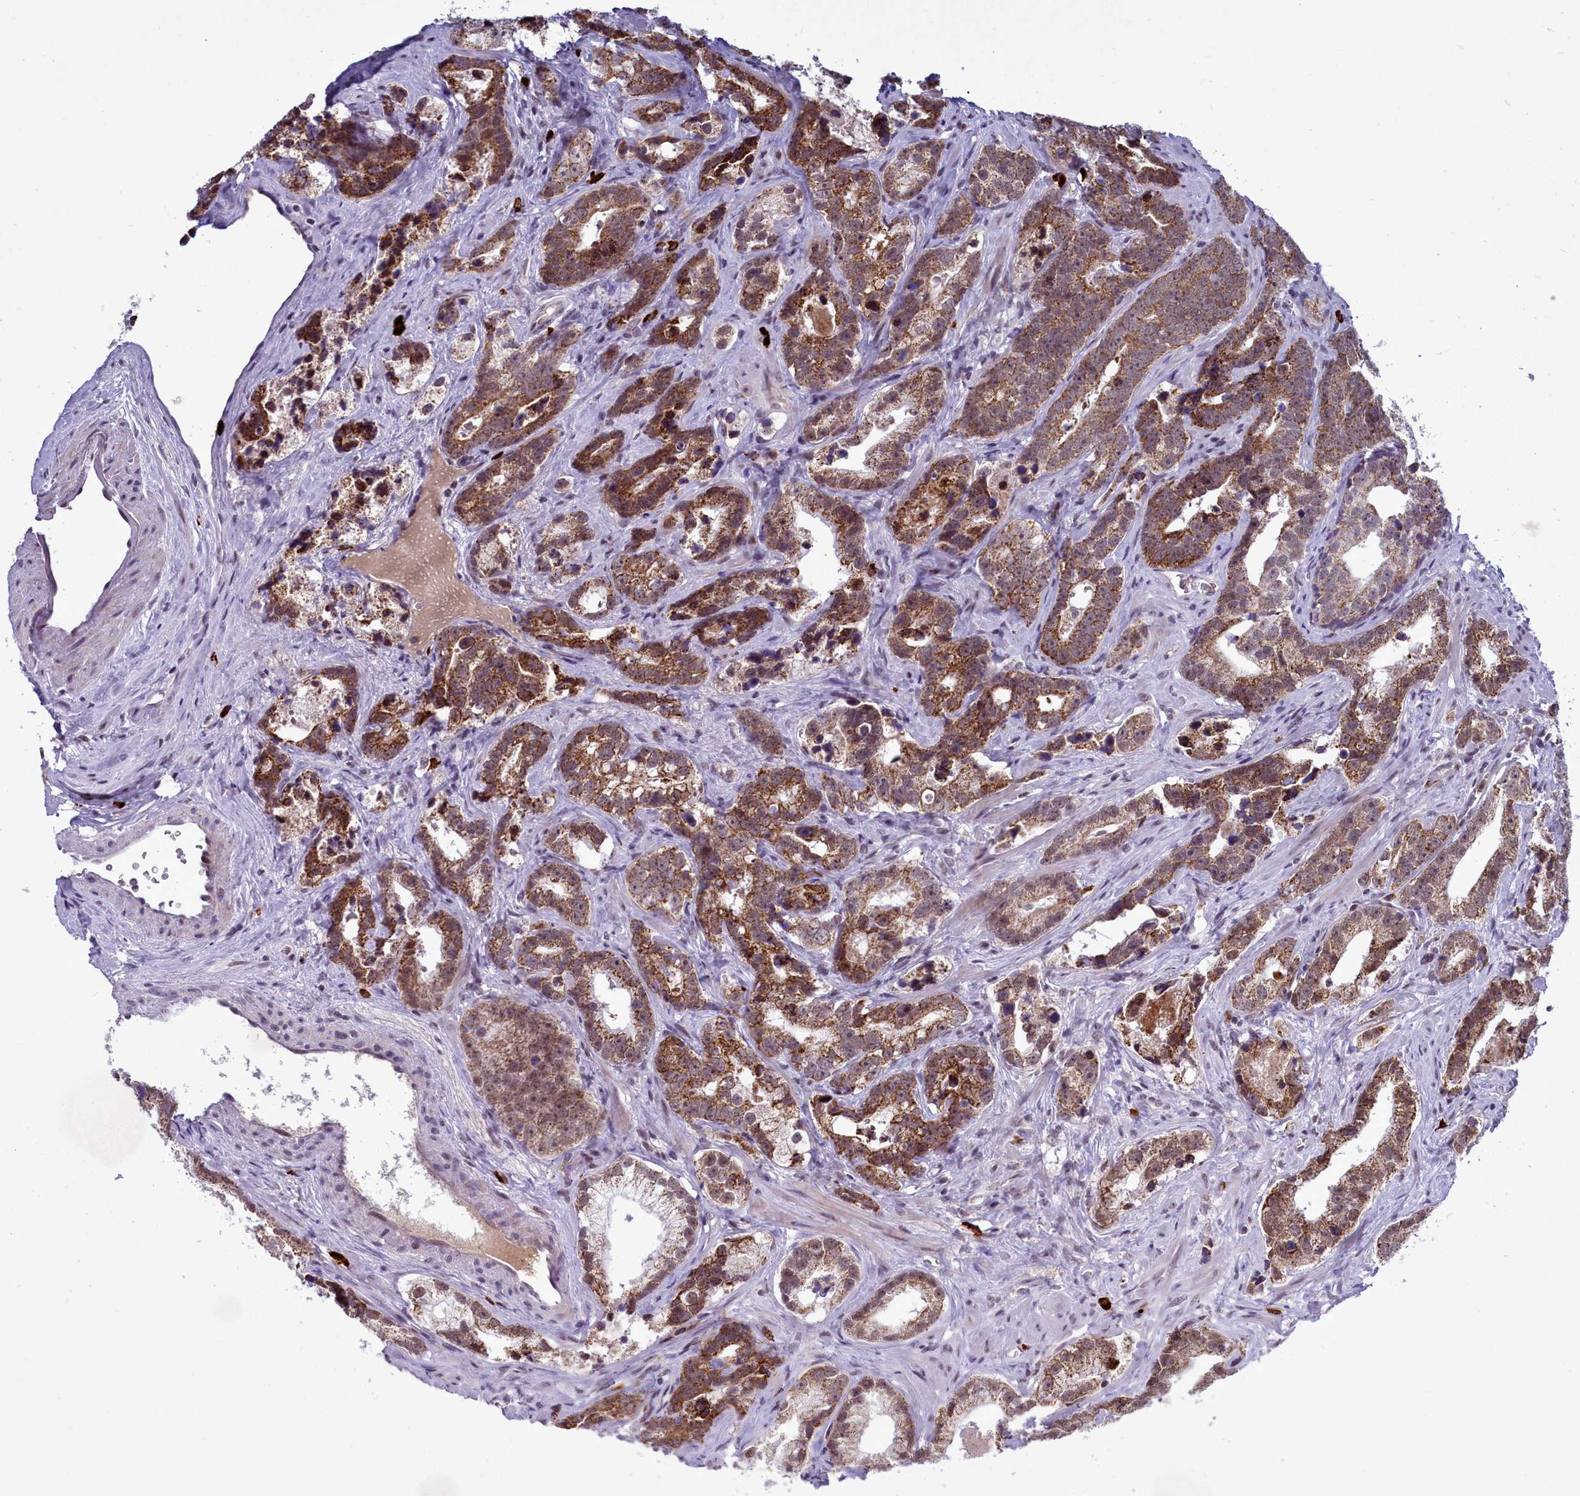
{"staining": {"intensity": "moderate", "quantity": ">75%", "location": "cytoplasmic/membranous,nuclear"}, "tissue": "prostate cancer", "cell_type": "Tumor cells", "image_type": "cancer", "snomed": [{"axis": "morphology", "description": "Adenocarcinoma, High grade"}, {"axis": "topography", "description": "Prostate"}], "caption": "This is an image of IHC staining of prostate adenocarcinoma (high-grade), which shows moderate expression in the cytoplasmic/membranous and nuclear of tumor cells.", "gene": "POM121L2", "patient": {"sex": "male", "age": 62}}